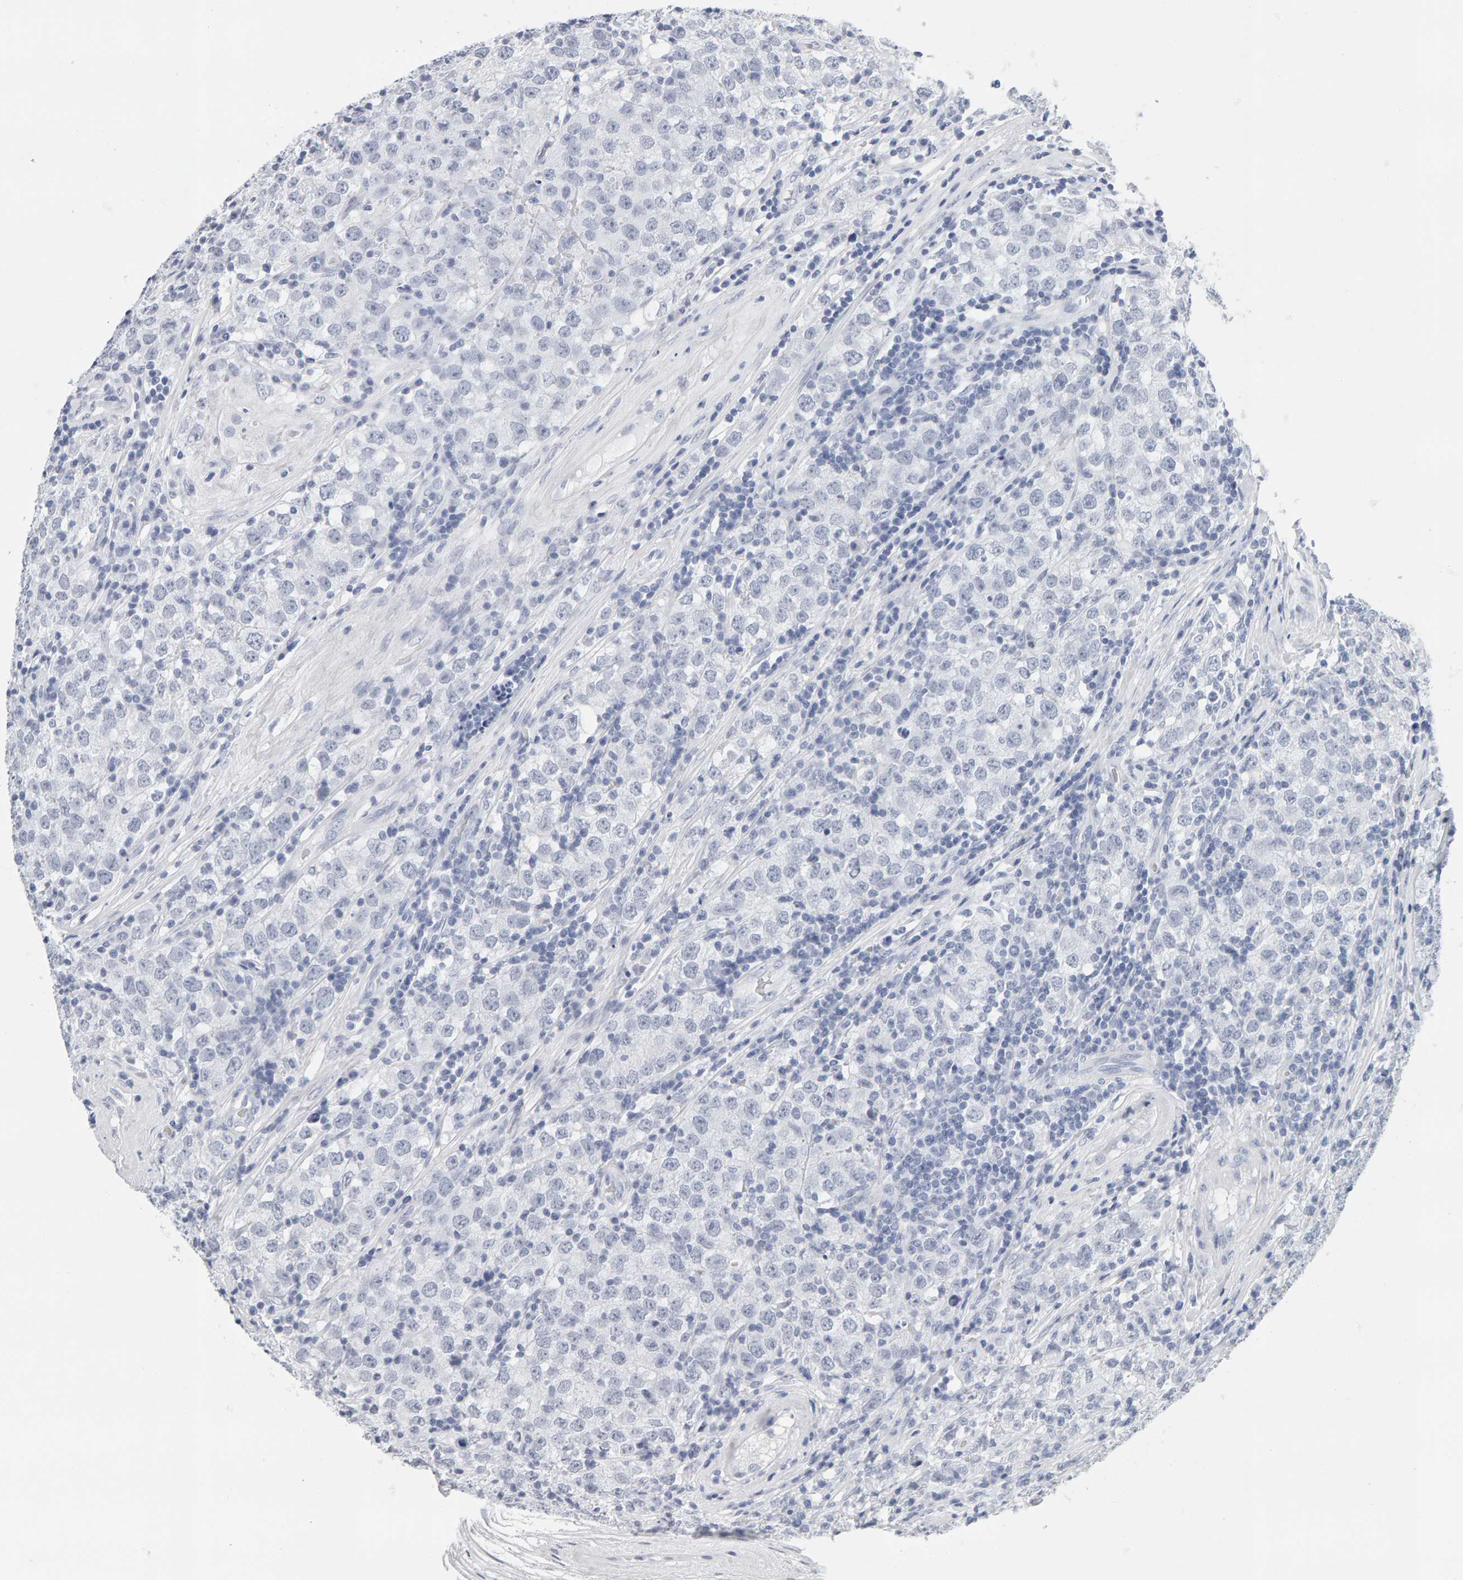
{"staining": {"intensity": "negative", "quantity": "none", "location": "none"}, "tissue": "testis cancer", "cell_type": "Tumor cells", "image_type": "cancer", "snomed": [{"axis": "morphology", "description": "Seminoma, NOS"}, {"axis": "morphology", "description": "Carcinoma, Embryonal, NOS"}, {"axis": "topography", "description": "Testis"}], "caption": "Photomicrograph shows no significant protein positivity in tumor cells of testis cancer (embryonal carcinoma).", "gene": "SPACA3", "patient": {"sex": "male", "age": 28}}